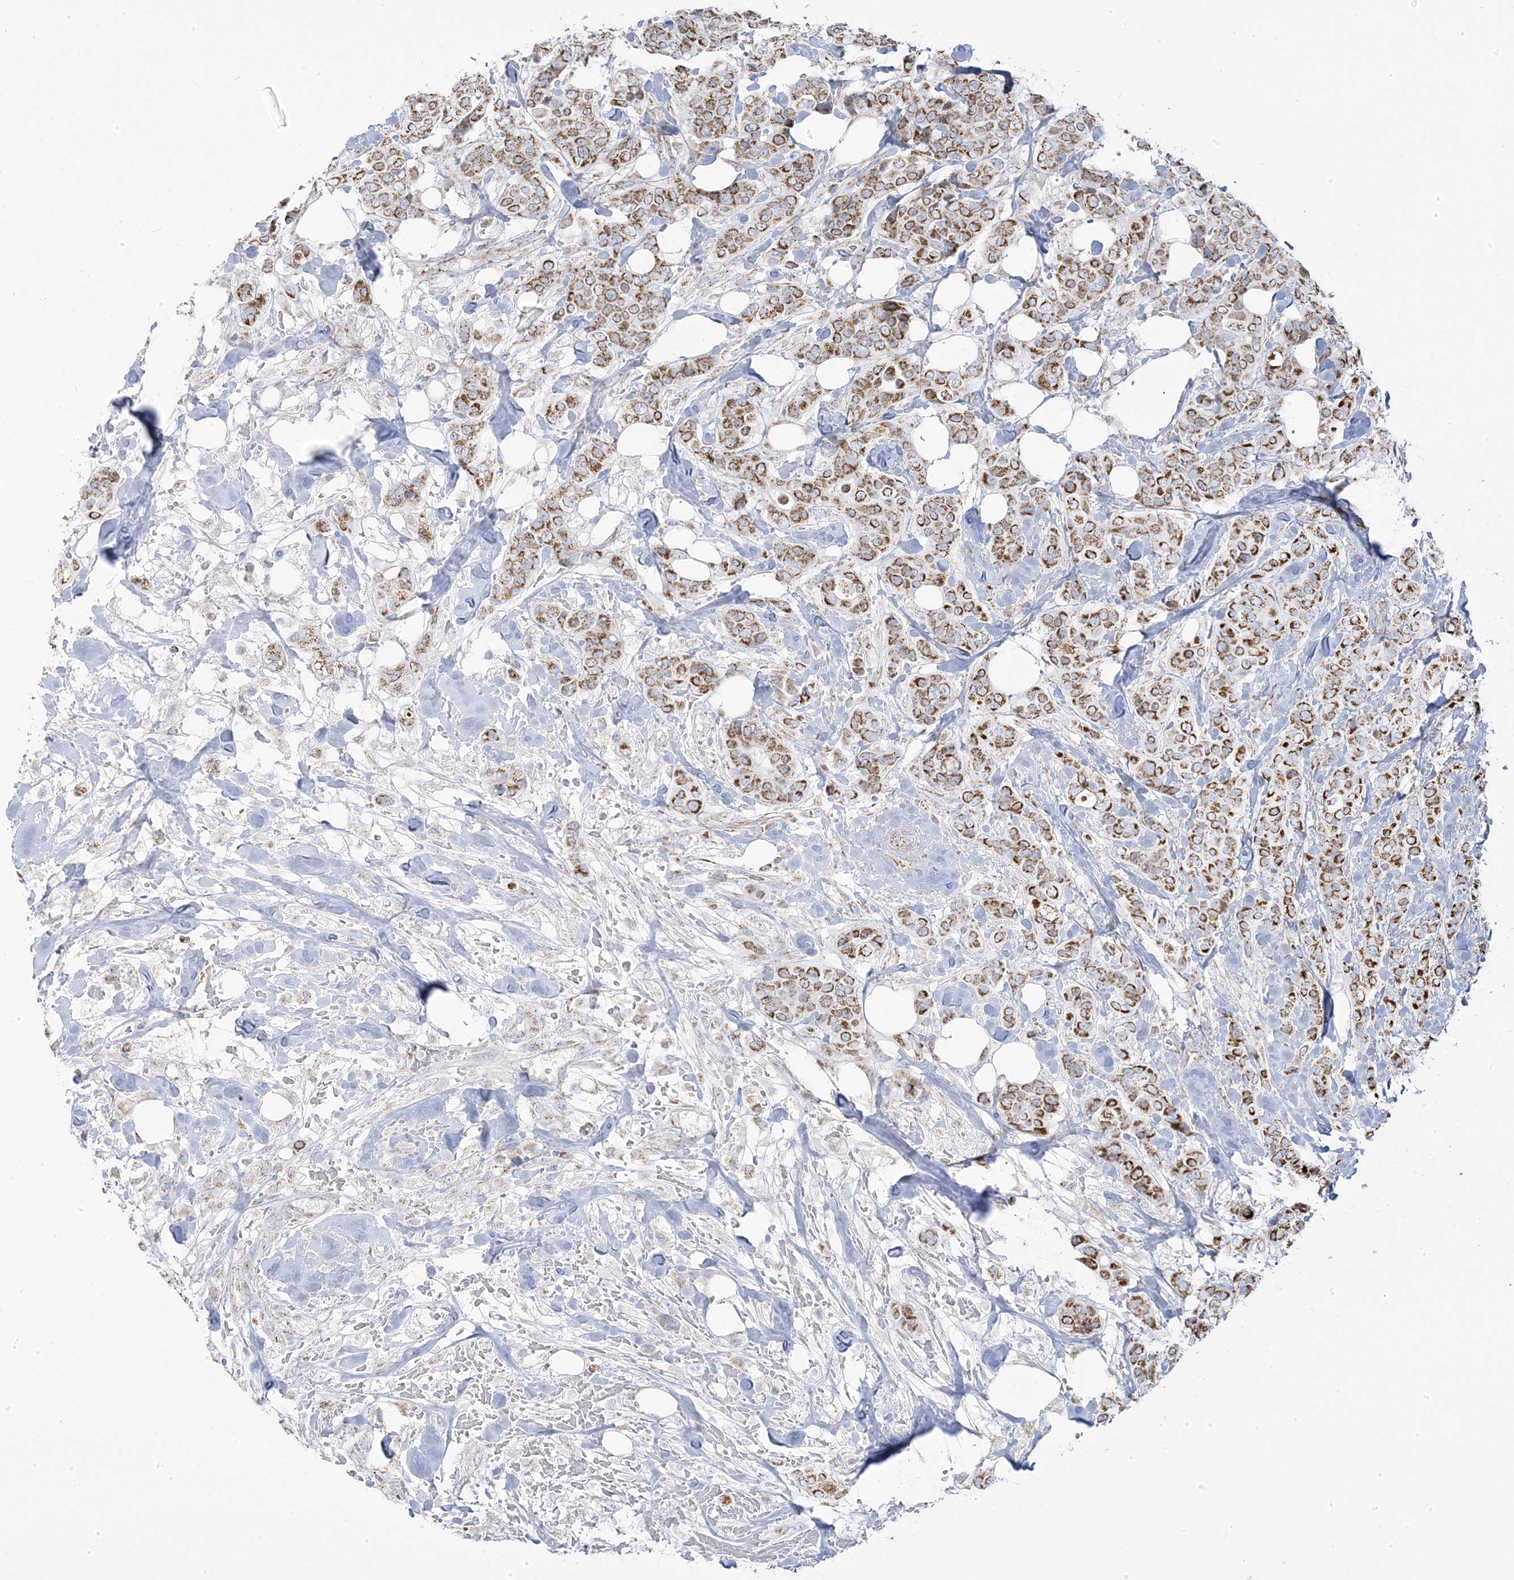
{"staining": {"intensity": "moderate", "quantity": ">75%", "location": "cytoplasmic/membranous"}, "tissue": "breast cancer", "cell_type": "Tumor cells", "image_type": "cancer", "snomed": [{"axis": "morphology", "description": "Lobular carcinoma"}, {"axis": "topography", "description": "Breast"}], "caption": "Approximately >75% of tumor cells in human lobular carcinoma (breast) reveal moderate cytoplasmic/membranous protein staining as visualized by brown immunohistochemical staining.", "gene": "PCCB", "patient": {"sex": "female", "age": 51}}